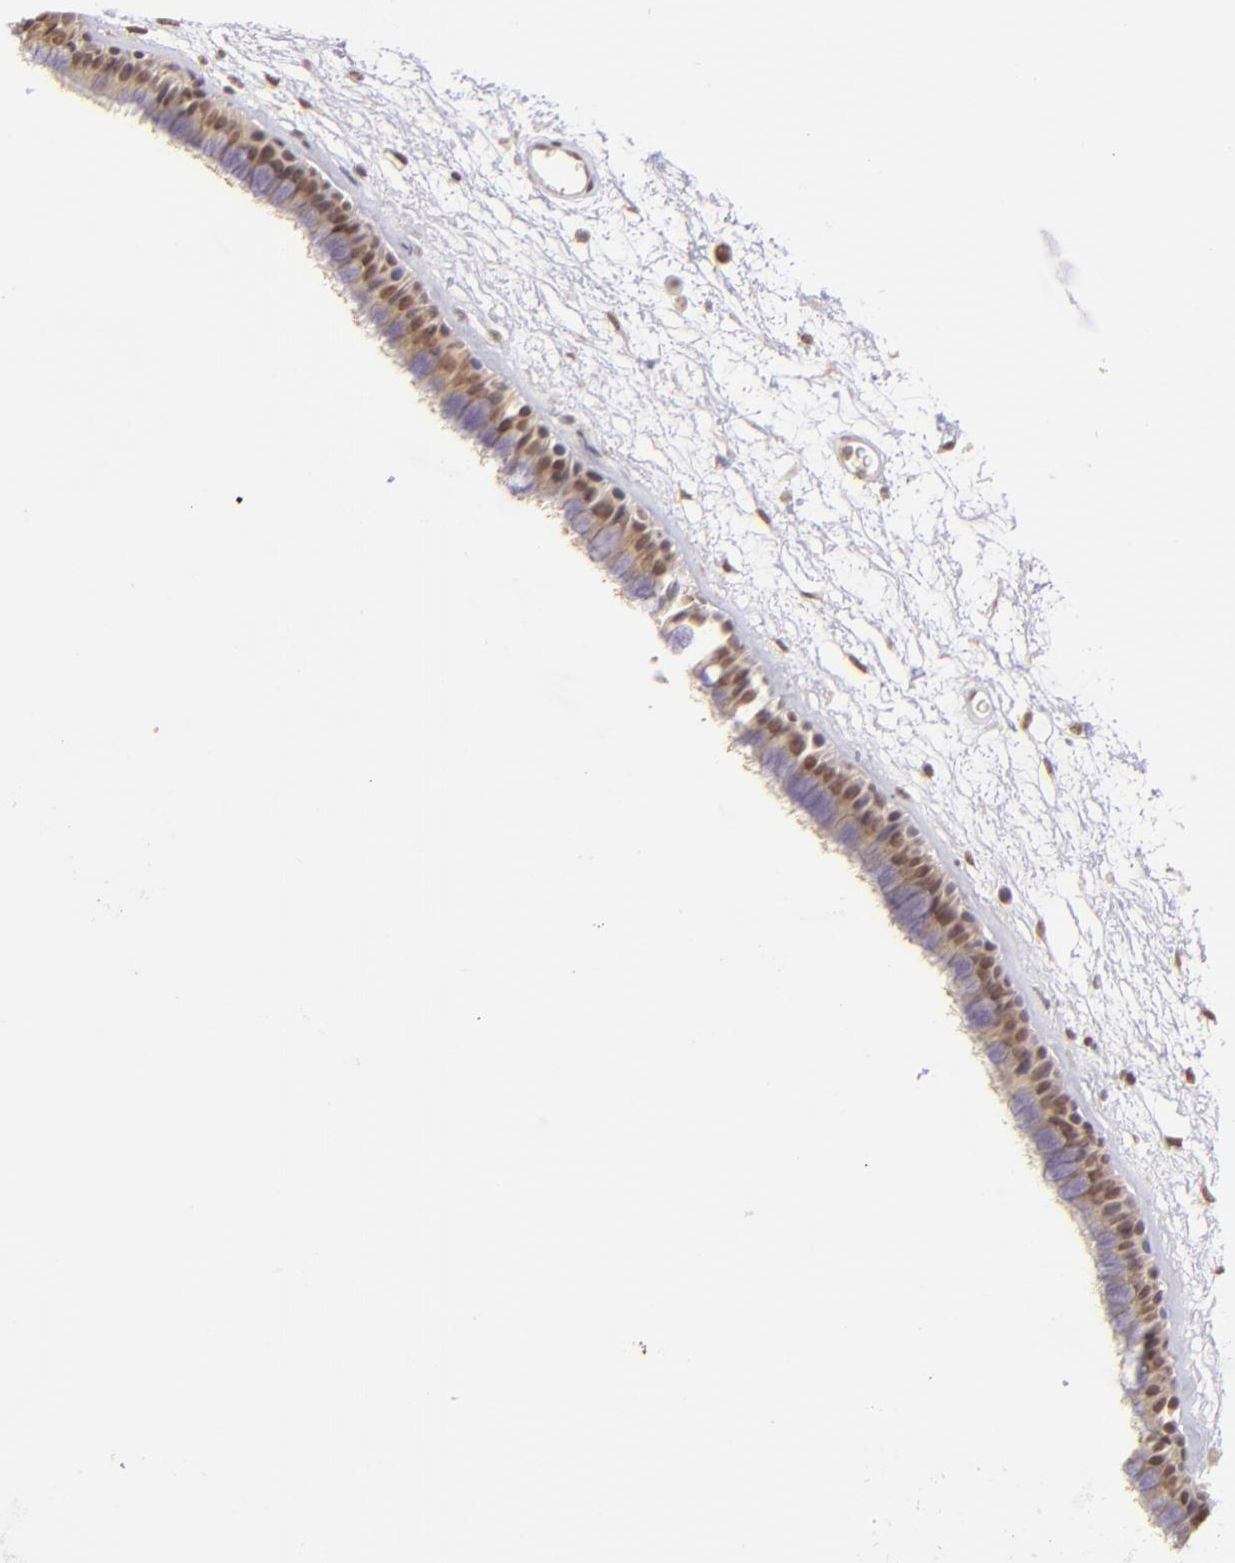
{"staining": {"intensity": "moderate", "quantity": ">75%", "location": "nuclear"}, "tissue": "nasopharynx", "cell_type": "Respiratory epithelial cells", "image_type": "normal", "snomed": [{"axis": "morphology", "description": "Normal tissue, NOS"}, {"axis": "morphology", "description": "Inflammation, NOS"}, {"axis": "topography", "description": "Nasopharynx"}], "caption": "Protein expression analysis of unremarkable human nasopharynx reveals moderate nuclear staining in approximately >75% of respiratory epithelial cells. The protein is stained brown, and the nuclei are stained in blue (DAB (3,3'-diaminobenzidine) IHC with brightfield microscopy, high magnification).", "gene": "RARB", "patient": {"sex": "male", "age": 48}}